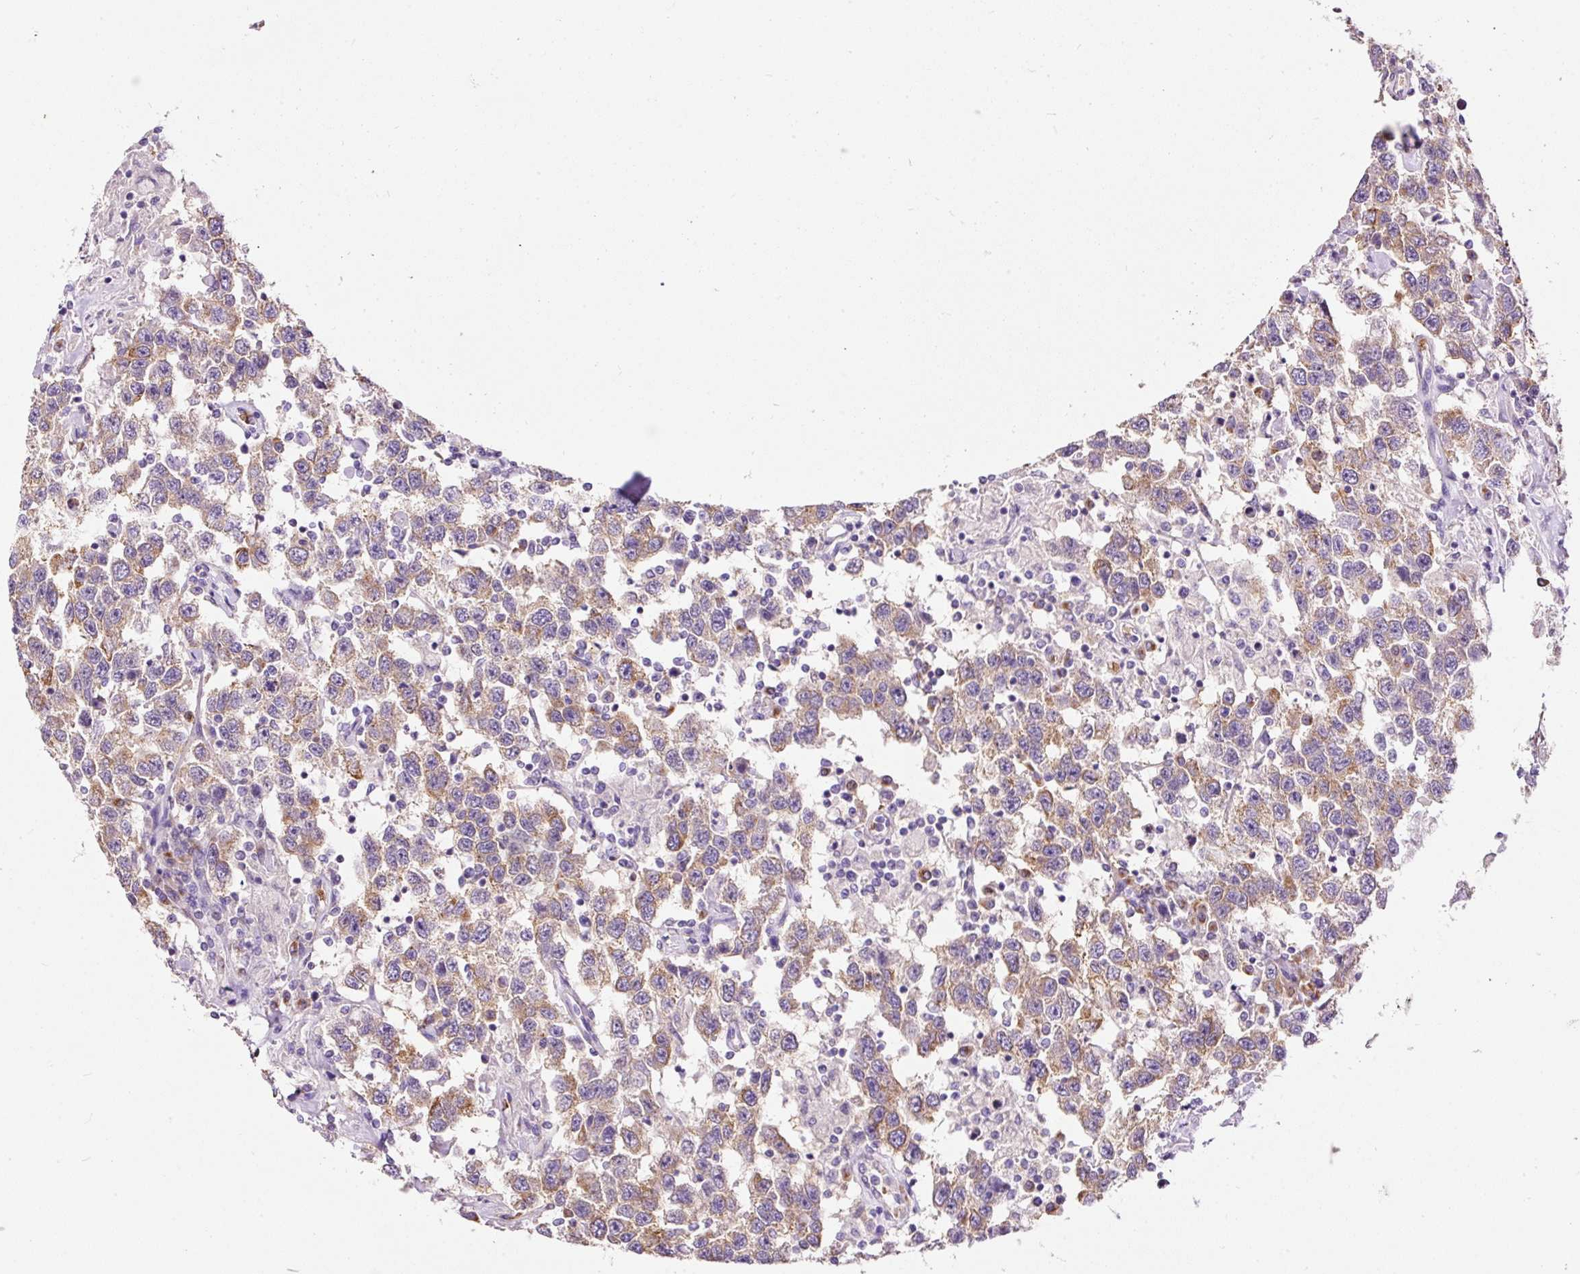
{"staining": {"intensity": "moderate", "quantity": ">75%", "location": "cytoplasmic/membranous"}, "tissue": "testis cancer", "cell_type": "Tumor cells", "image_type": "cancer", "snomed": [{"axis": "morphology", "description": "Seminoma, NOS"}, {"axis": "topography", "description": "Testis"}], "caption": "Protein staining of testis cancer tissue shows moderate cytoplasmic/membranous positivity in about >75% of tumor cells.", "gene": "PRRC2A", "patient": {"sex": "male", "age": 41}}